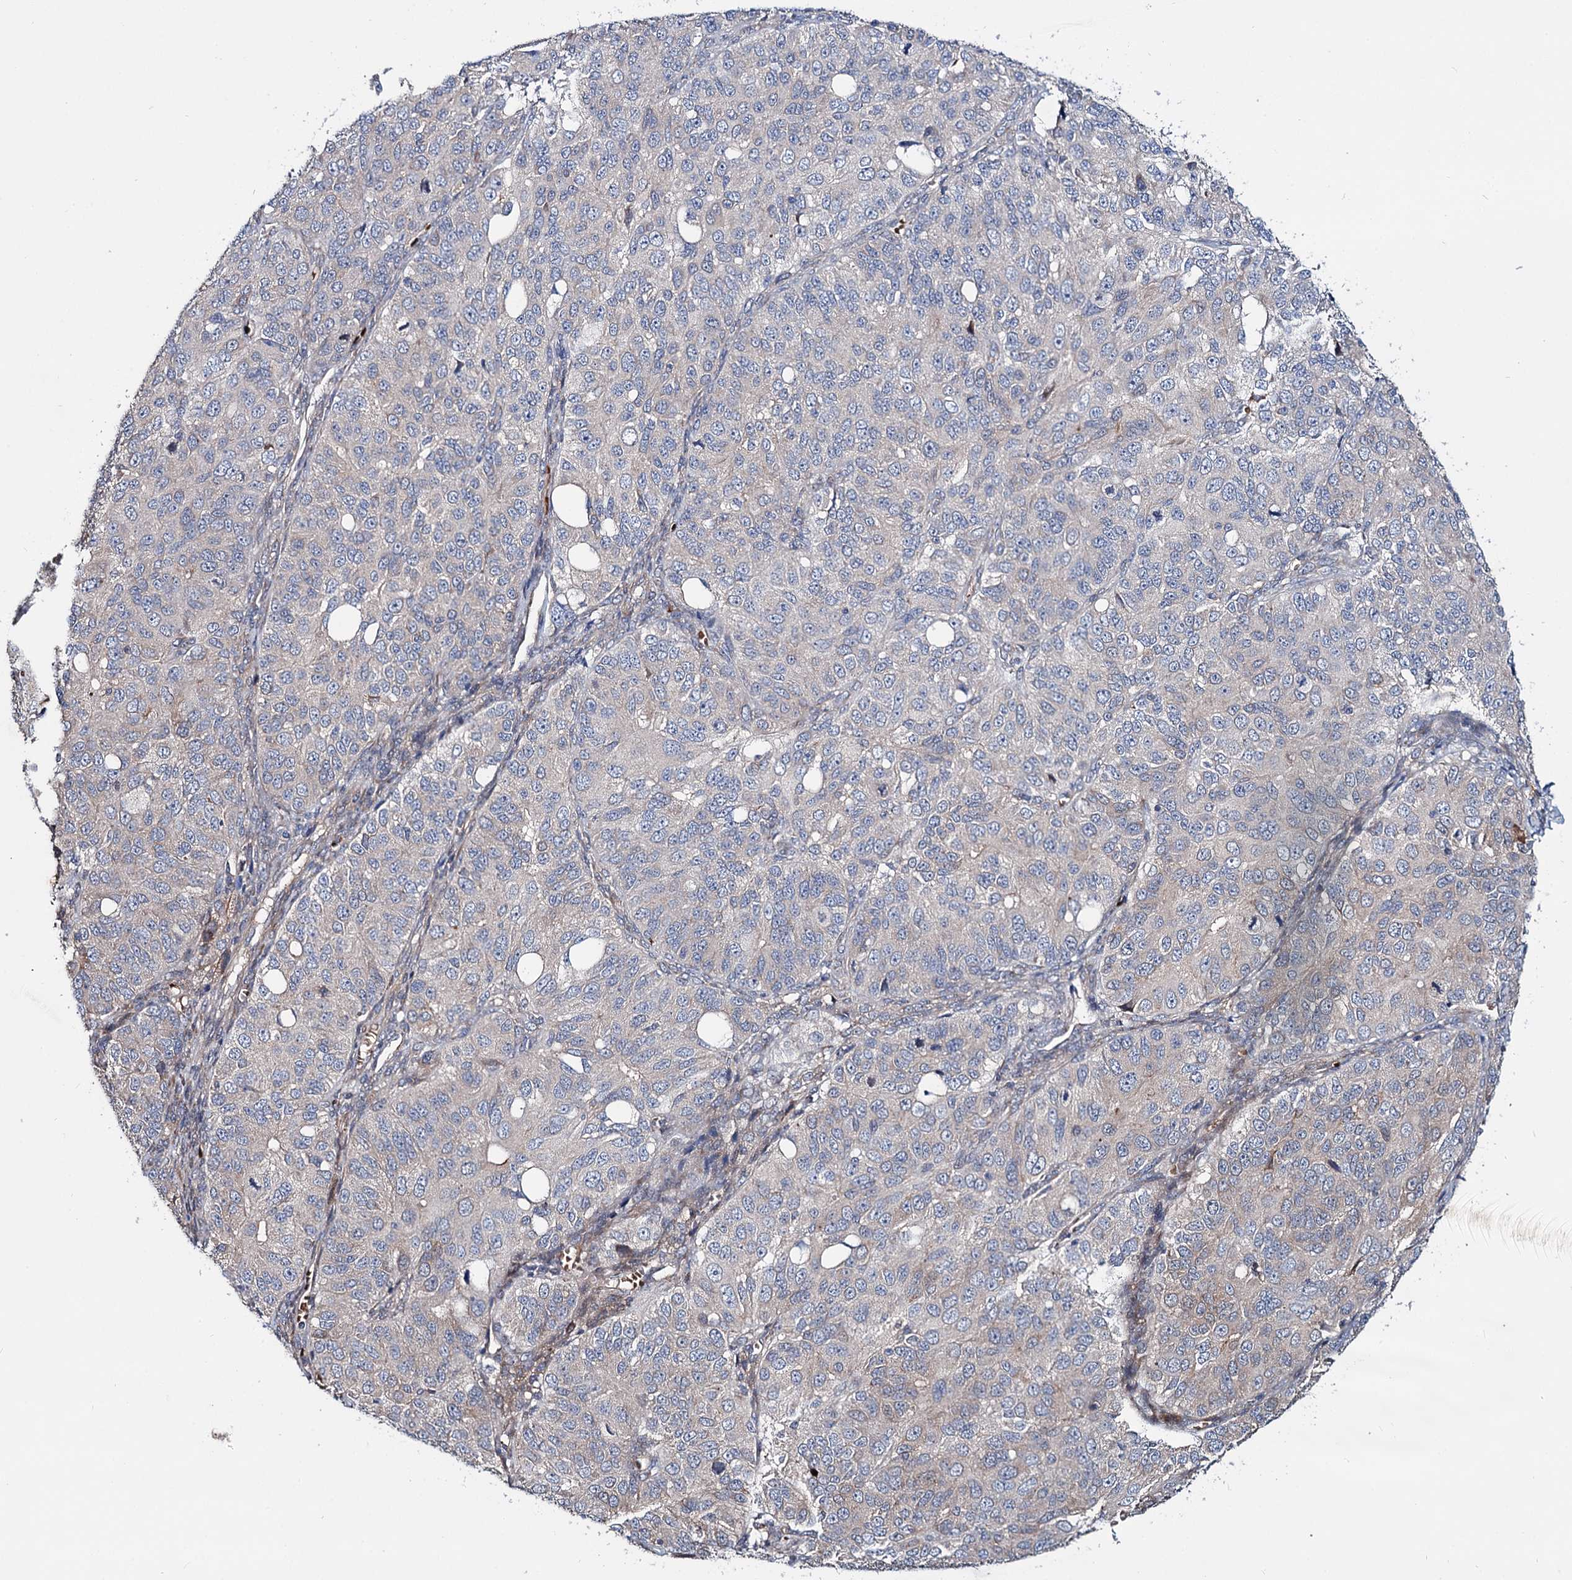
{"staining": {"intensity": "weak", "quantity": "<25%", "location": "cytoplasmic/membranous"}, "tissue": "ovarian cancer", "cell_type": "Tumor cells", "image_type": "cancer", "snomed": [{"axis": "morphology", "description": "Carcinoma, endometroid"}, {"axis": "topography", "description": "Ovary"}], "caption": "The histopathology image reveals no staining of tumor cells in ovarian cancer (endometroid carcinoma). (DAB immunohistochemistry visualized using brightfield microscopy, high magnification).", "gene": "PTDSS2", "patient": {"sex": "female", "age": 51}}